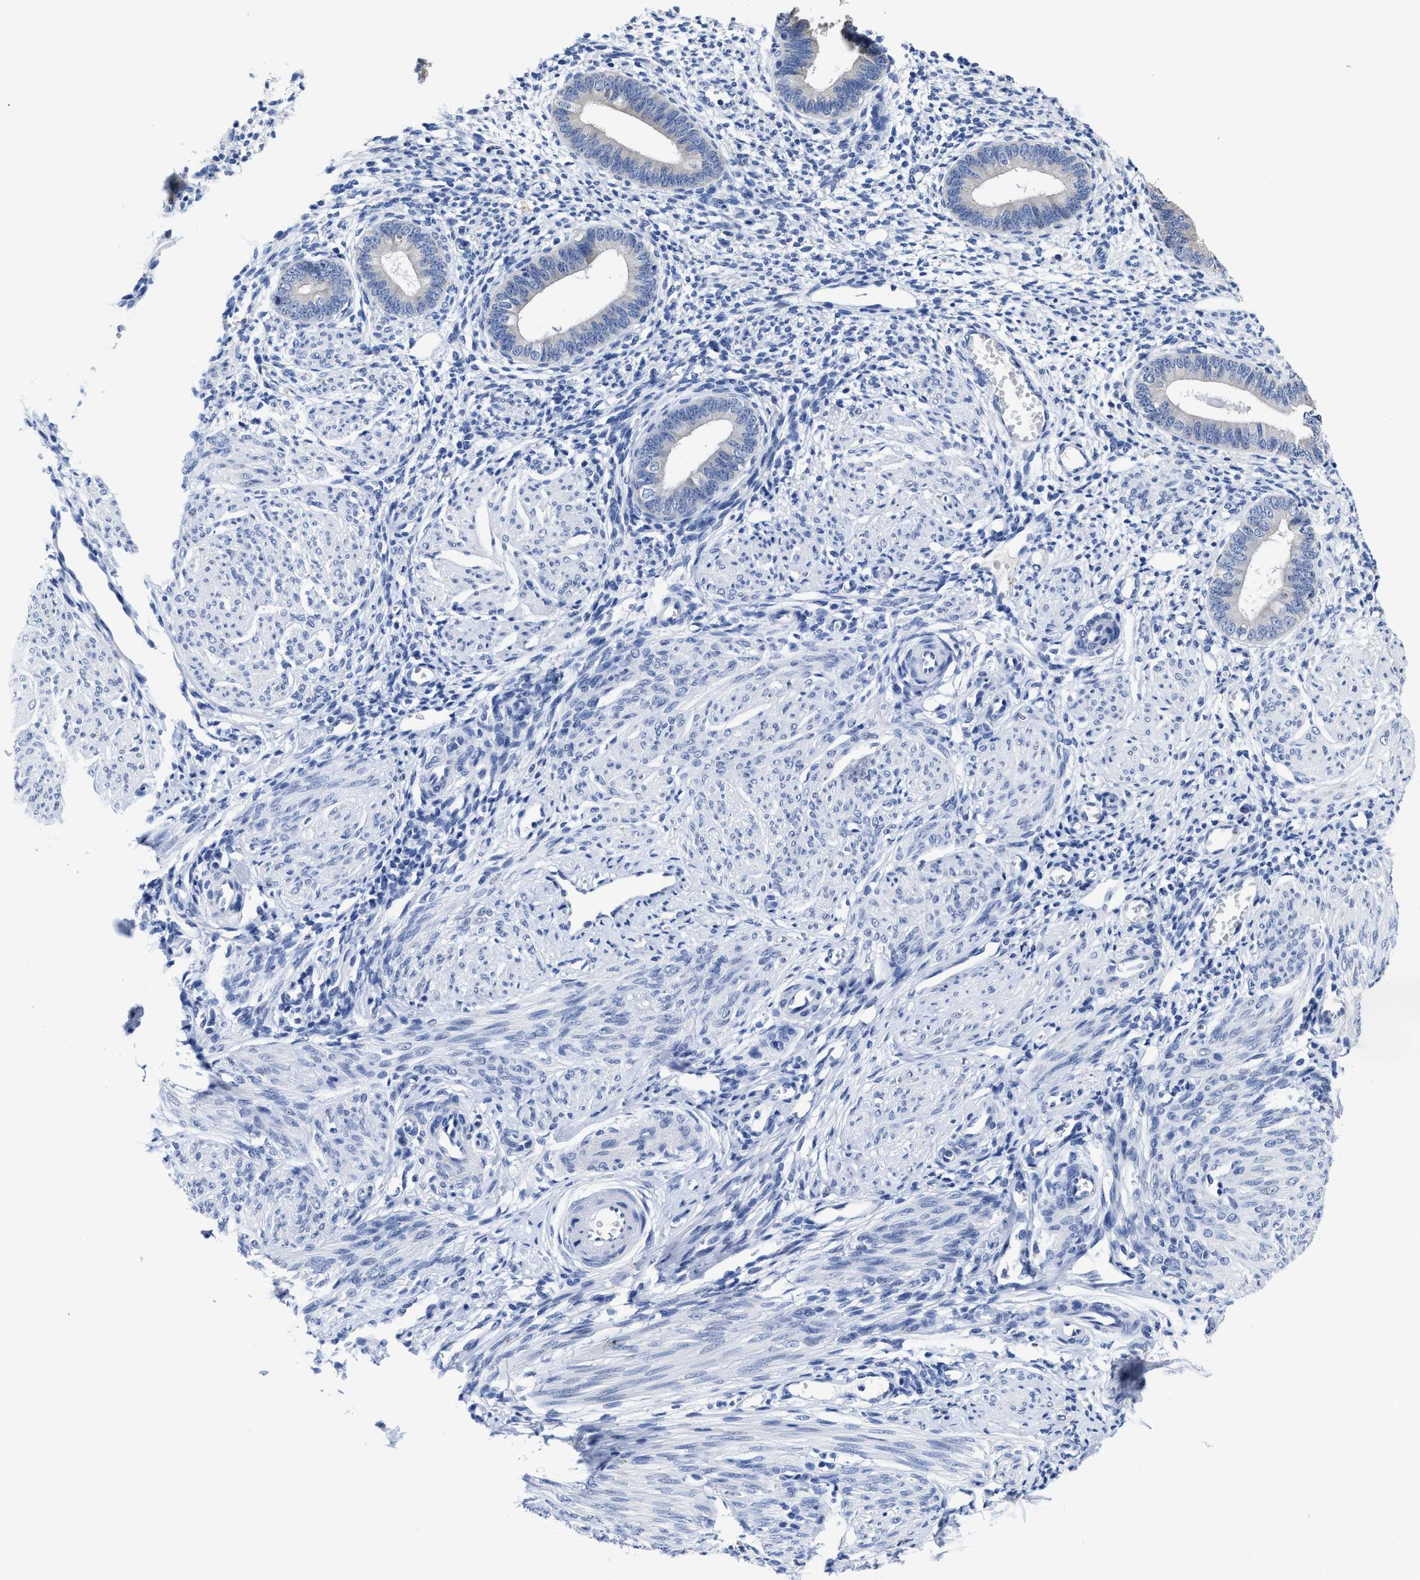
{"staining": {"intensity": "negative", "quantity": "none", "location": "none"}, "tissue": "endometrium", "cell_type": "Cells in endometrial stroma", "image_type": "normal", "snomed": [{"axis": "morphology", "description": "Normal tissue, NOS"}, {"axis": "topography", "description": "Endometrium"}], "caption": "The immunohistochemistry photomicrograph has no significant staining in cells in endometrial stroma of endometrium.", "gene": "HOOK1", "patient": {"sex": "female", "age": 46}}